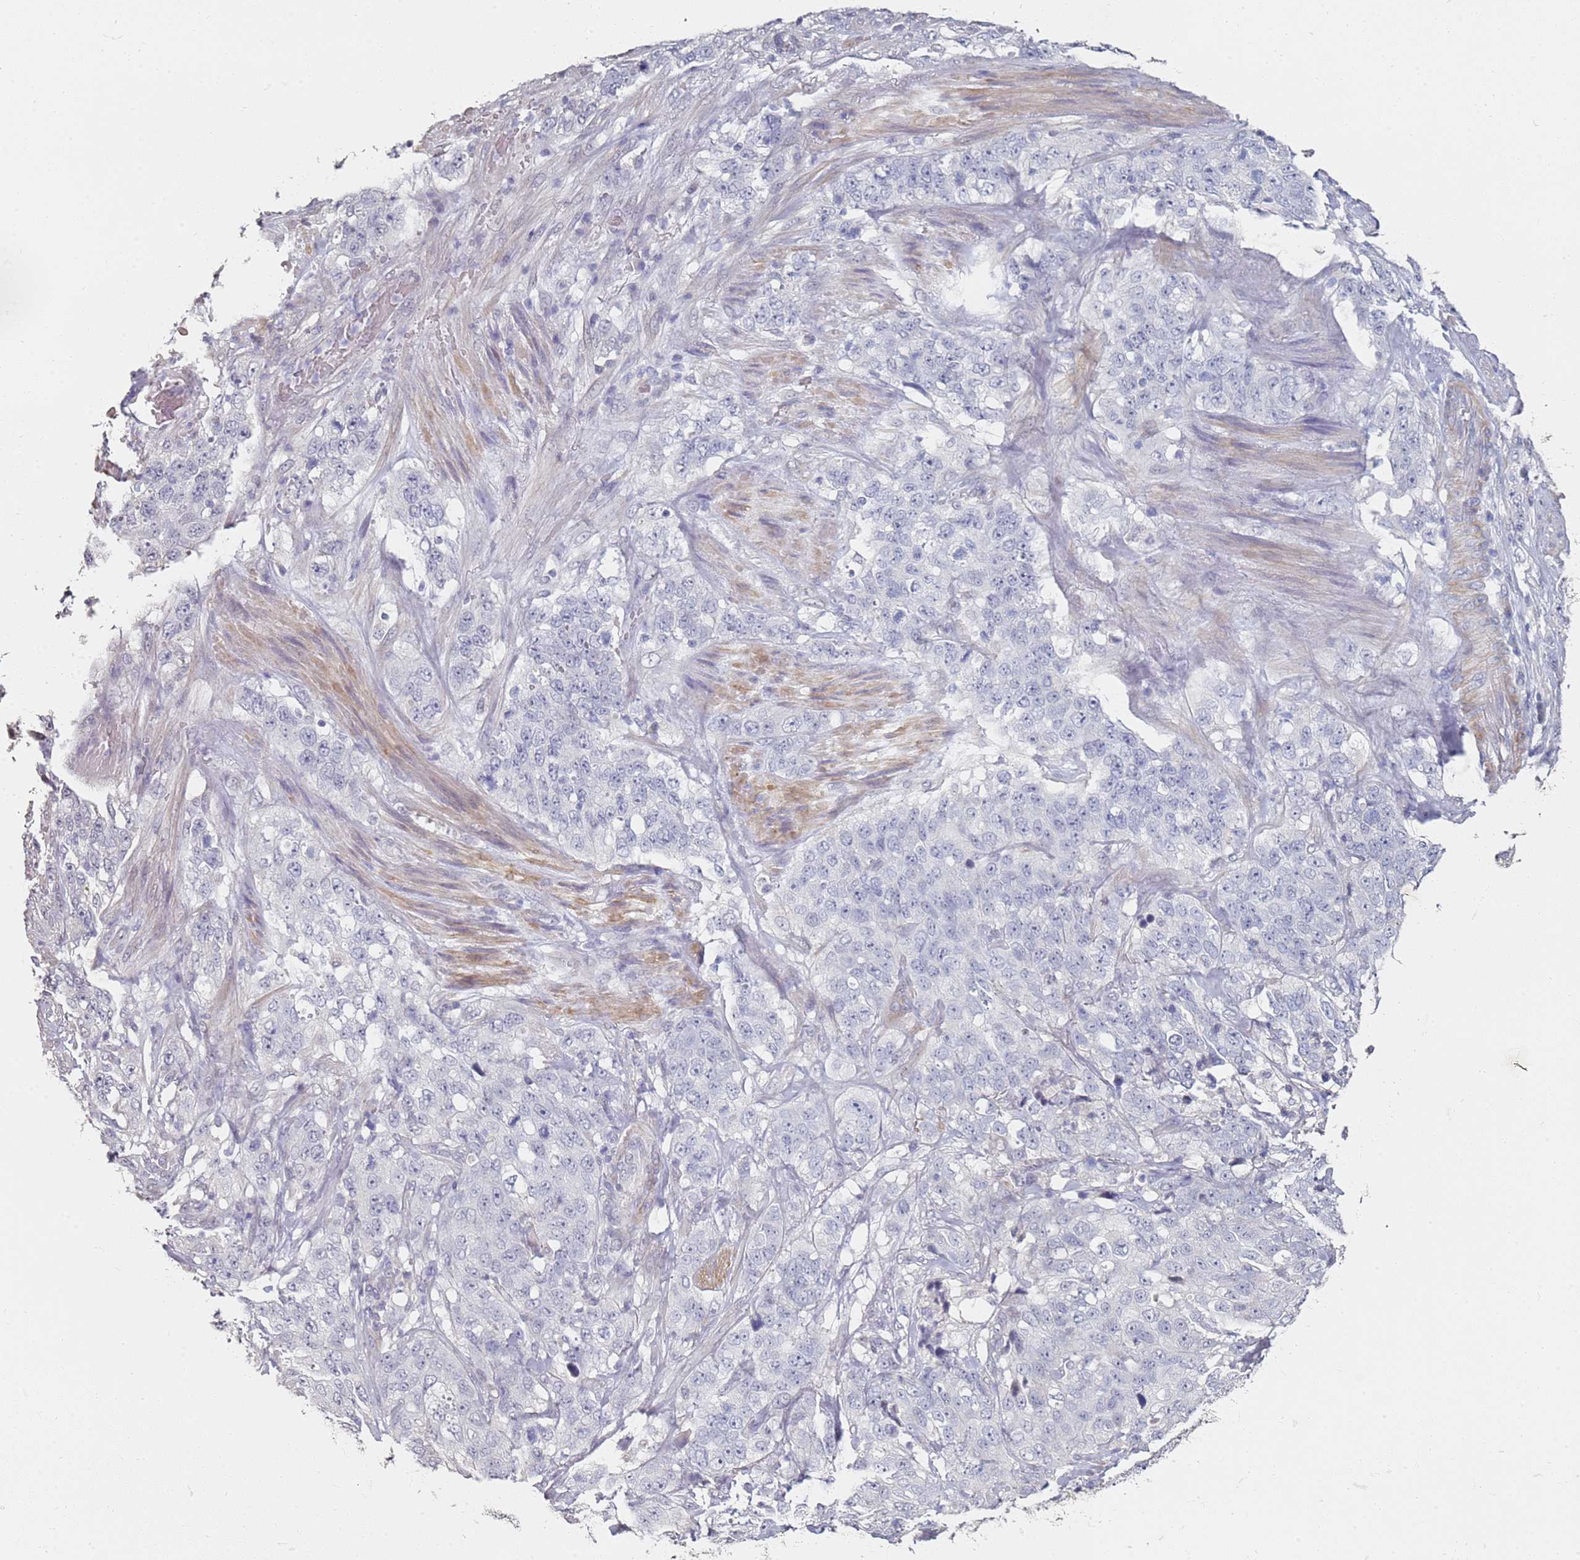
{"staining": {"intensity": "negative", "quantity": "none", "location": "none"}, "tissue": "stomach cancer", "cell_type": "Tumor cells", "image_type": "cancer", "snomed": [{"axis": "morphology", "description": "Adenocarcinoma, NOS"}, {"axis": "topography", "description": "Stomach"}], "caption": "This is an immunohistochemistry image of human stomach adenocarcinoma. There is no expression in tumor cells.", "gene": "DNAH11", "patient": {"sex": "male", "age": 48}}